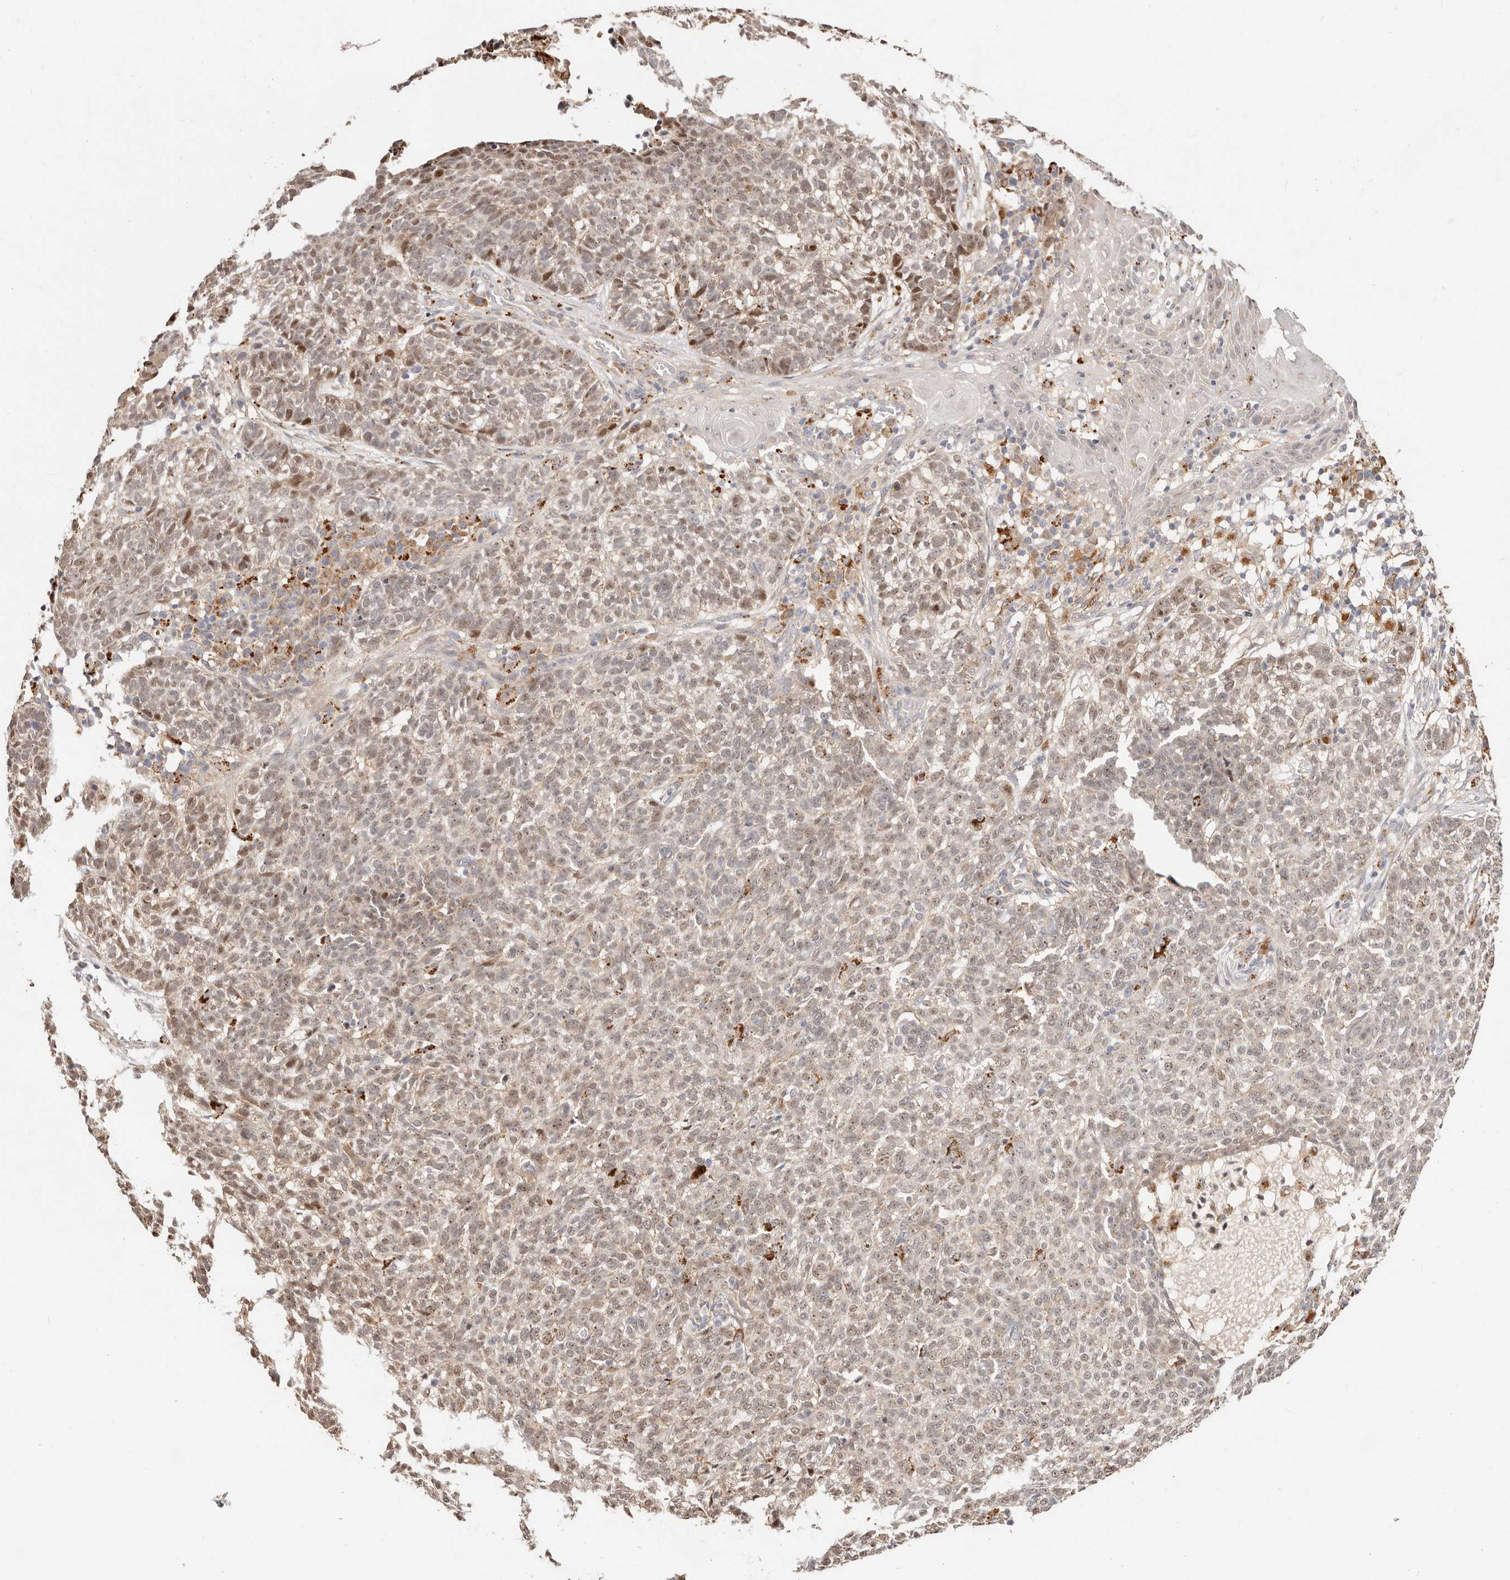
{"staining": {"intensity": "weak", "quantity": "25%-75%", "location": "cytoplasmic/membranous,nuclear"}, "tissue": "skin cancer", "cell_type": "Tumor cells", "image_type": "cancer", "snomed": [{"axis": "morphology", "description": "Basal cell carcinoma"}, {"axis": "topography", "description": "Skin"}], "caption": "Tumor cells show low levels of weak cytoplasmic/membranous and nuclear positivity in approximately 25%-75% of cells in human skin cancer (basal cell carcinoma).", "gene": "ZRANB1", "patient": {"sex": "male", "age": 85}}